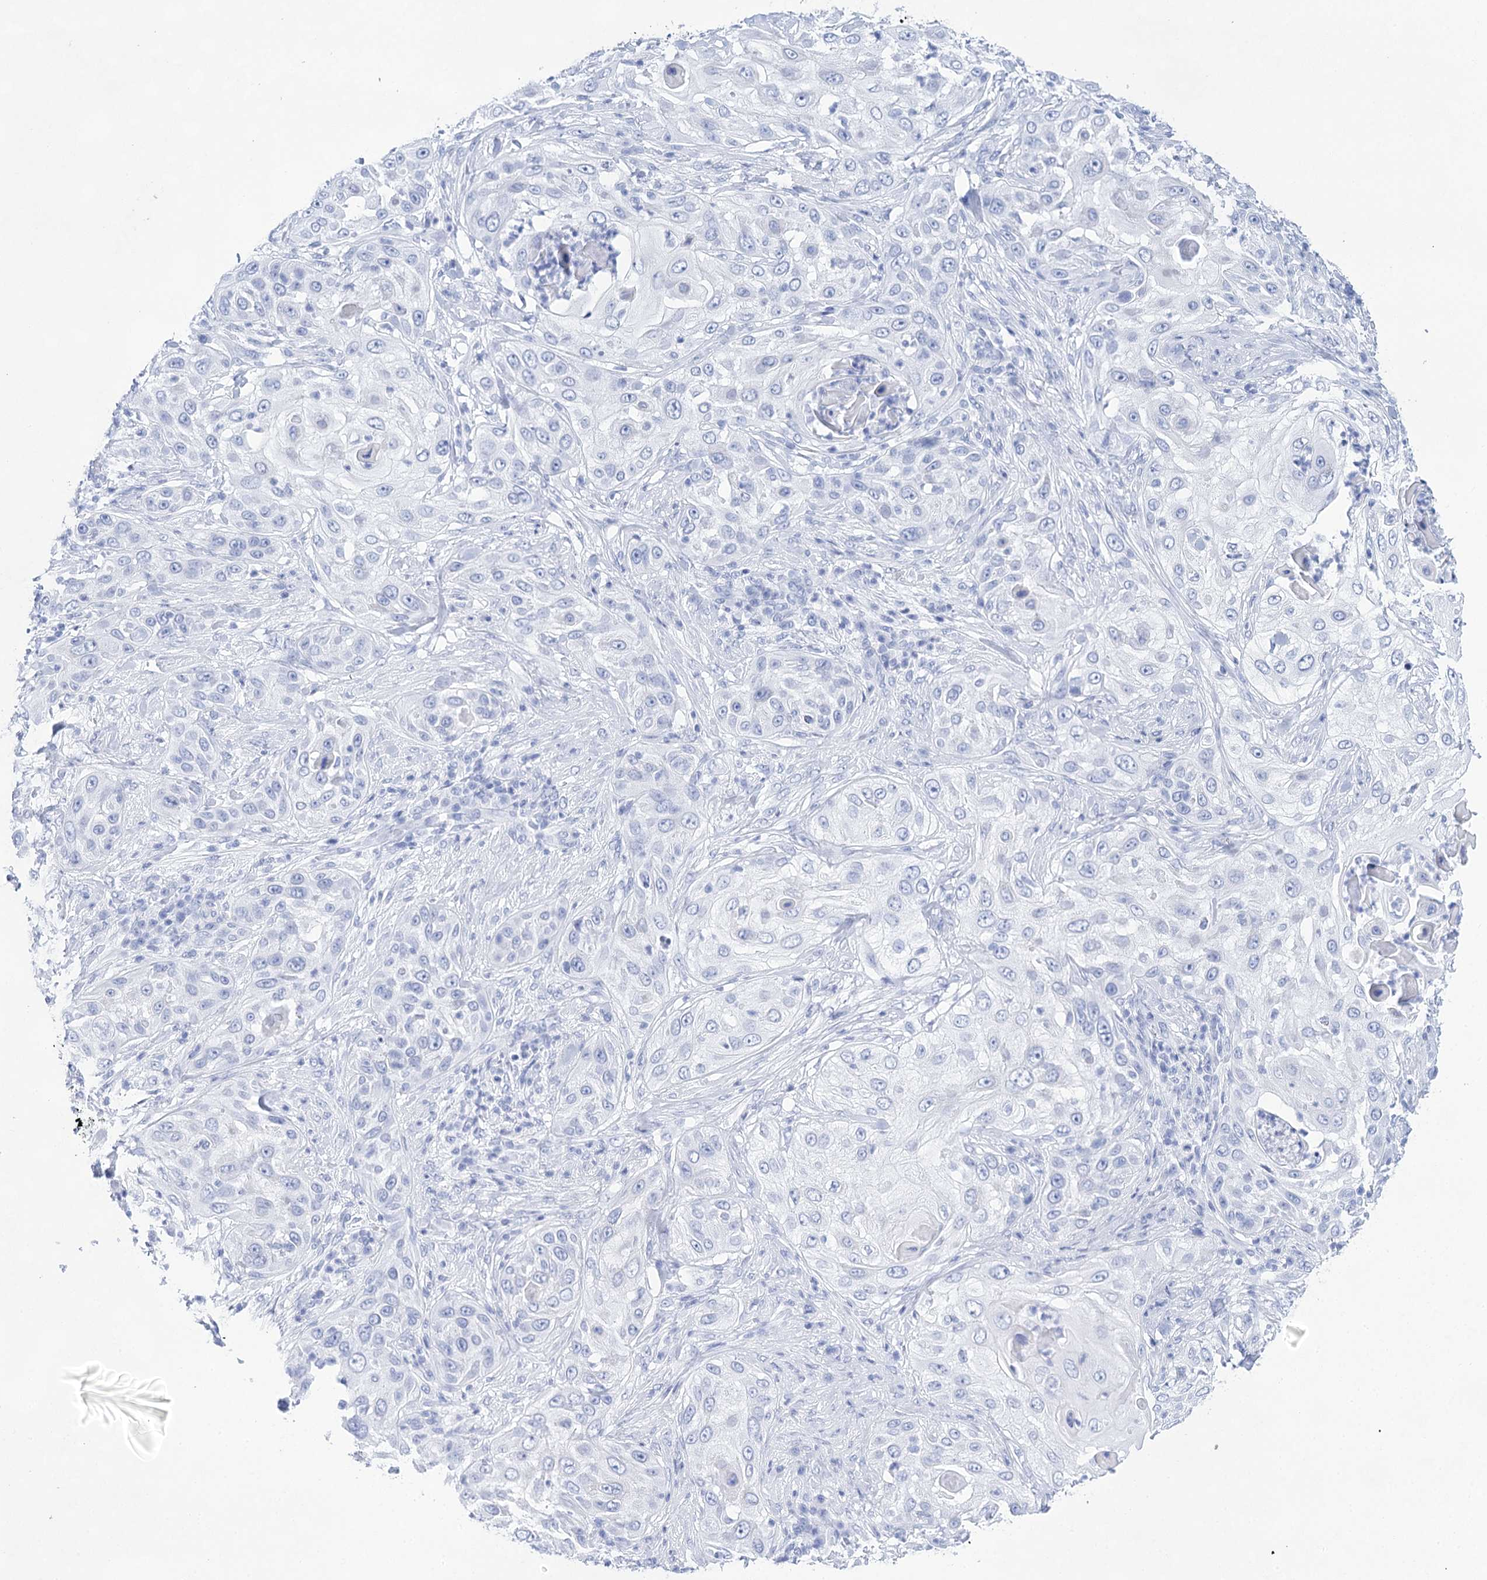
{"staining": {"intensity": "negative", "quantity": "none", "location": "none"}, "tissue": "skin cancer", "cell_type": "Tumor cells", "image_type": "cancer", "snomed": [{"axis": "morphology", "description": "Squamous cell carcinoma, NOS"}, {"axis": "topography", "description": "Skin"}], "caption": "Immunohistochemistry (IHC) micrograph of human skin cancer stained for a protein (brown), which displays no positivity in tumor cells.", "gene": "LALBA", "patient": {"sex": "female", "age": 44}}